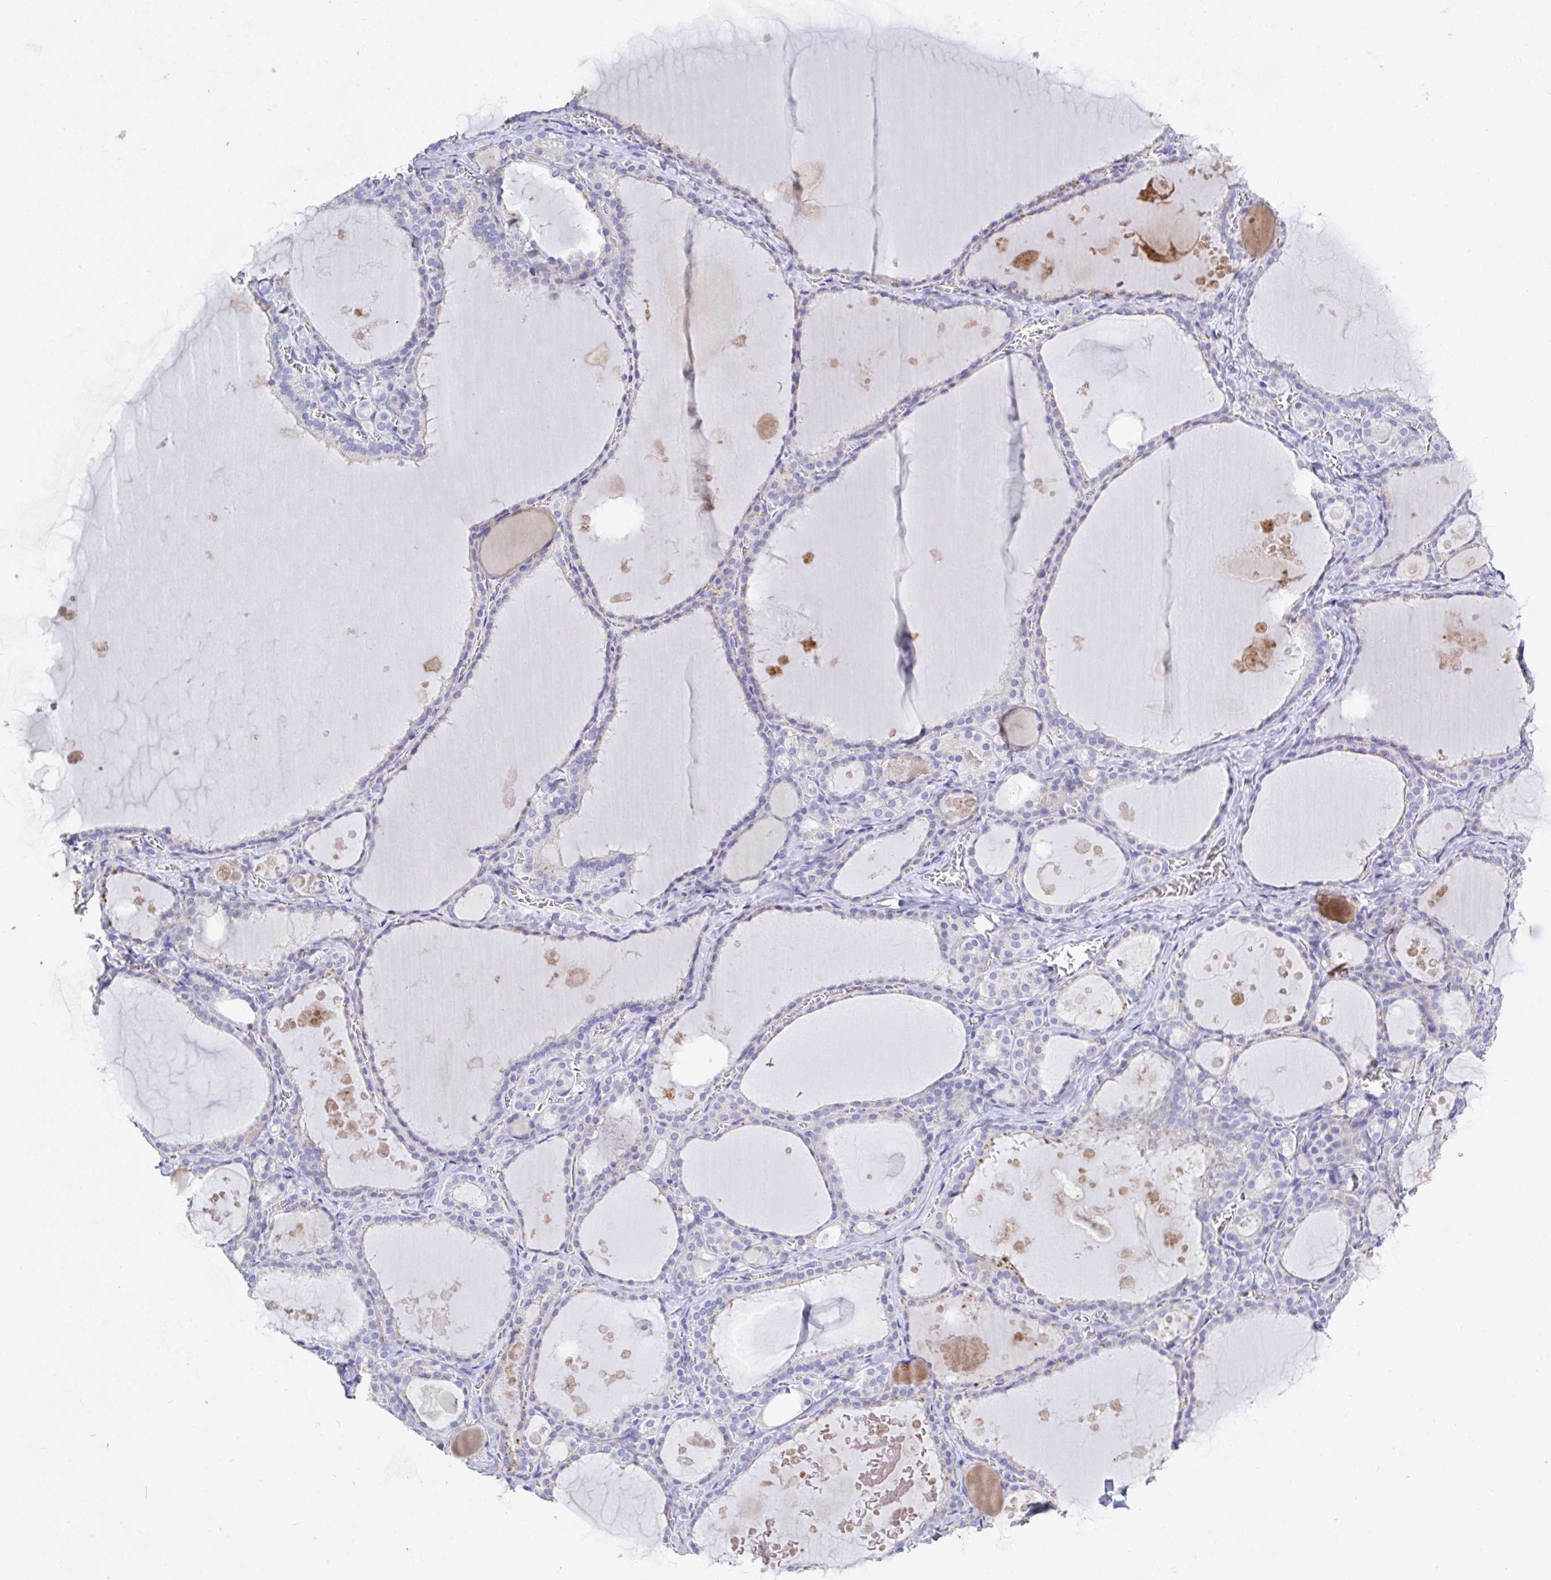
{"staining": {"intensity": "weak", "quantity": "<25%", "location": "cytoplasmic/membranous"}, "tissue": "thyroid gland", "cell_type": "Glandular cells", "image_type": "normal", "snomed": [{"axis": "morphology", "description": "Normal tissue, NOS"}, {"axis": "topography", "description": "Thyroid gland"}], "caption": "Immunohistochemistry histopathology image of benign thyroid gland: thyroid gland stained with DAB (3,3'-diaminobenzidine) exhibits no significant protein positivity in glandular cells.", "gene": "ZNF561", "patient": {"sex": "male", "age": 56}}